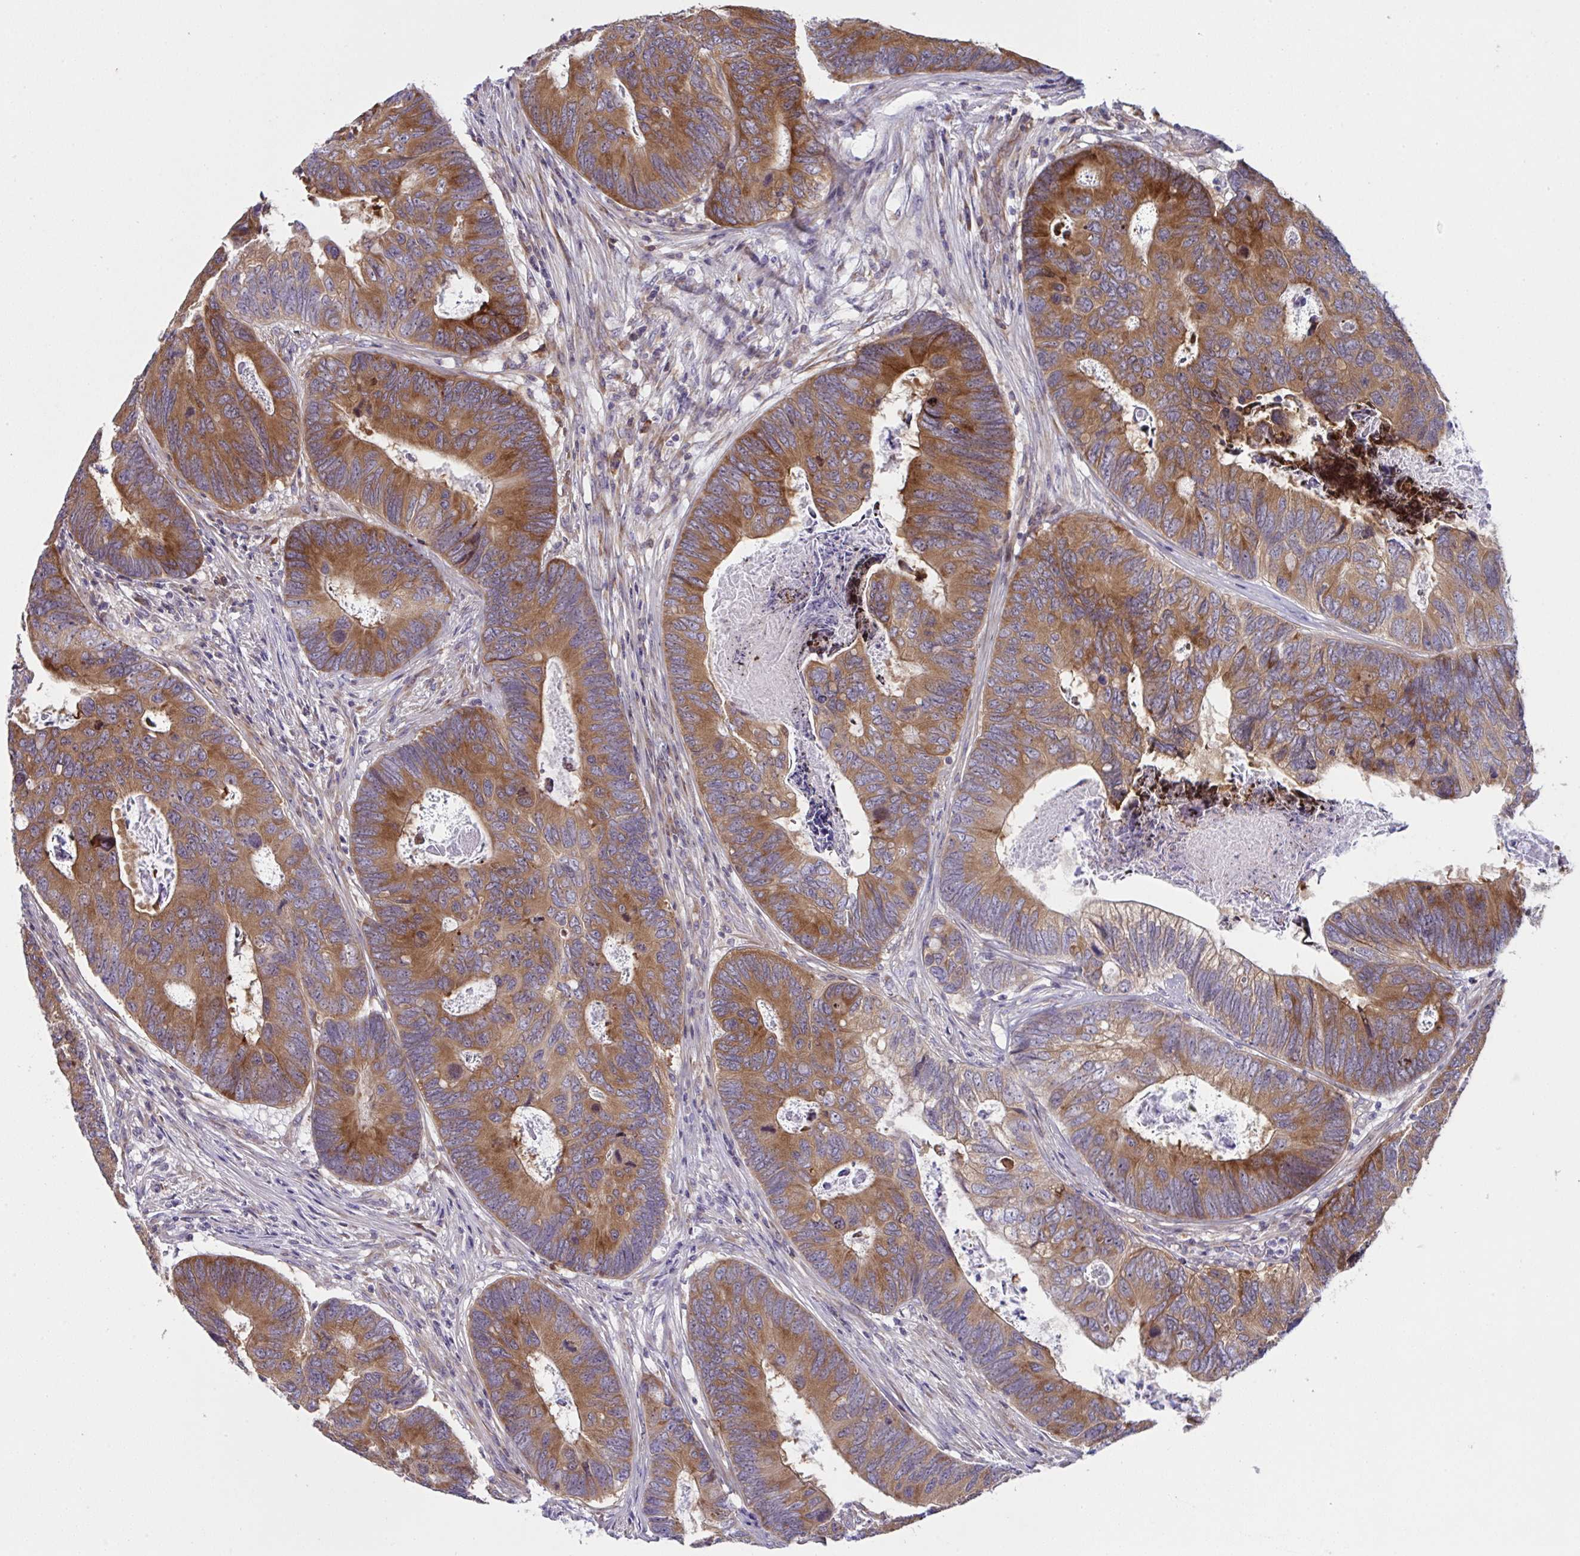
{"staining": {"intensity": "strong", "quantity": ">75%", "location": "cytoplasmic/membranous"}, "tissue": "colorectal cancer", "cell_type": "Tumor cells", "image_type": "cancer", "snomed": [{"axis": "morphology", "description": "Adenocarcinoma, NOS"}, {"axis": "topography", "description": "Colon"}], "caption": "There is high levels of strong cytoplasmic/membranous expression in tumor cells of colorectal cancer (adenocarcinoma), as demonstrated by immunohistochemical staining (brown color).", "gene": "FAU", "patient": {"sex": "female", "age": 67}}